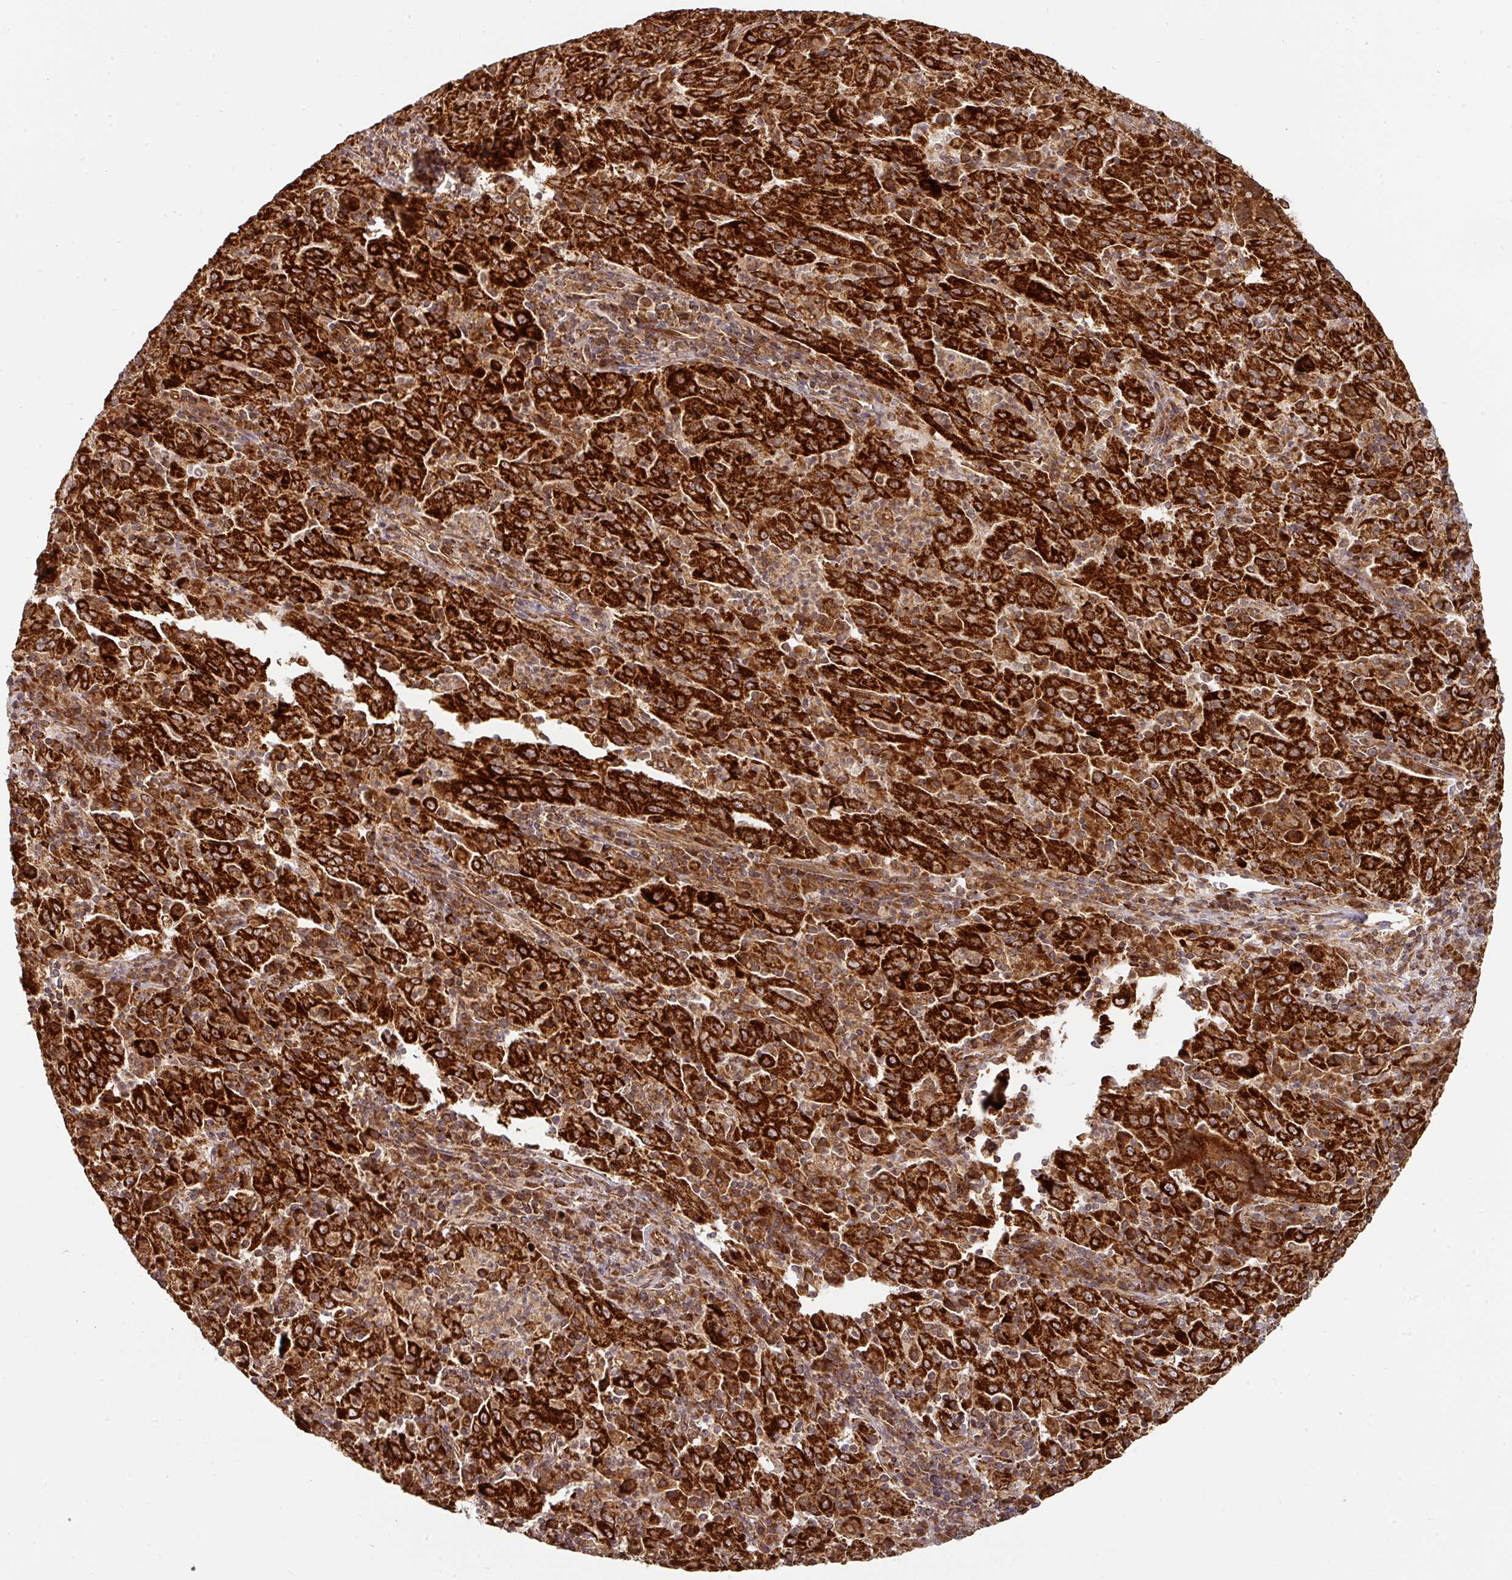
{"staining": {"intensity": "strong", "quantity": ">75%", "location": "cytoplasmic/membranous"}, "tissue": "pancreatic cancer", "cell_type": "Tumor cells", "image_type": "cancer", "snomed": [{"axis": "morphology", "description": "Adenocarcinoma, NOS"}, {"axis": "topography", "description": "Pancreas"}], "caption": "Protein expression analysis of pancreatic cancer shows strong cytoplasmic/membranous staining in about >75% of tumor cells. (Stains: DAB (3,3'-diaminobenzidine) in brown, nuclei in blue, Microscopy: brightfield microscopy at high magnification).", "gene": "TRAP1", "patient": {"sex": "male", "age": 63}}